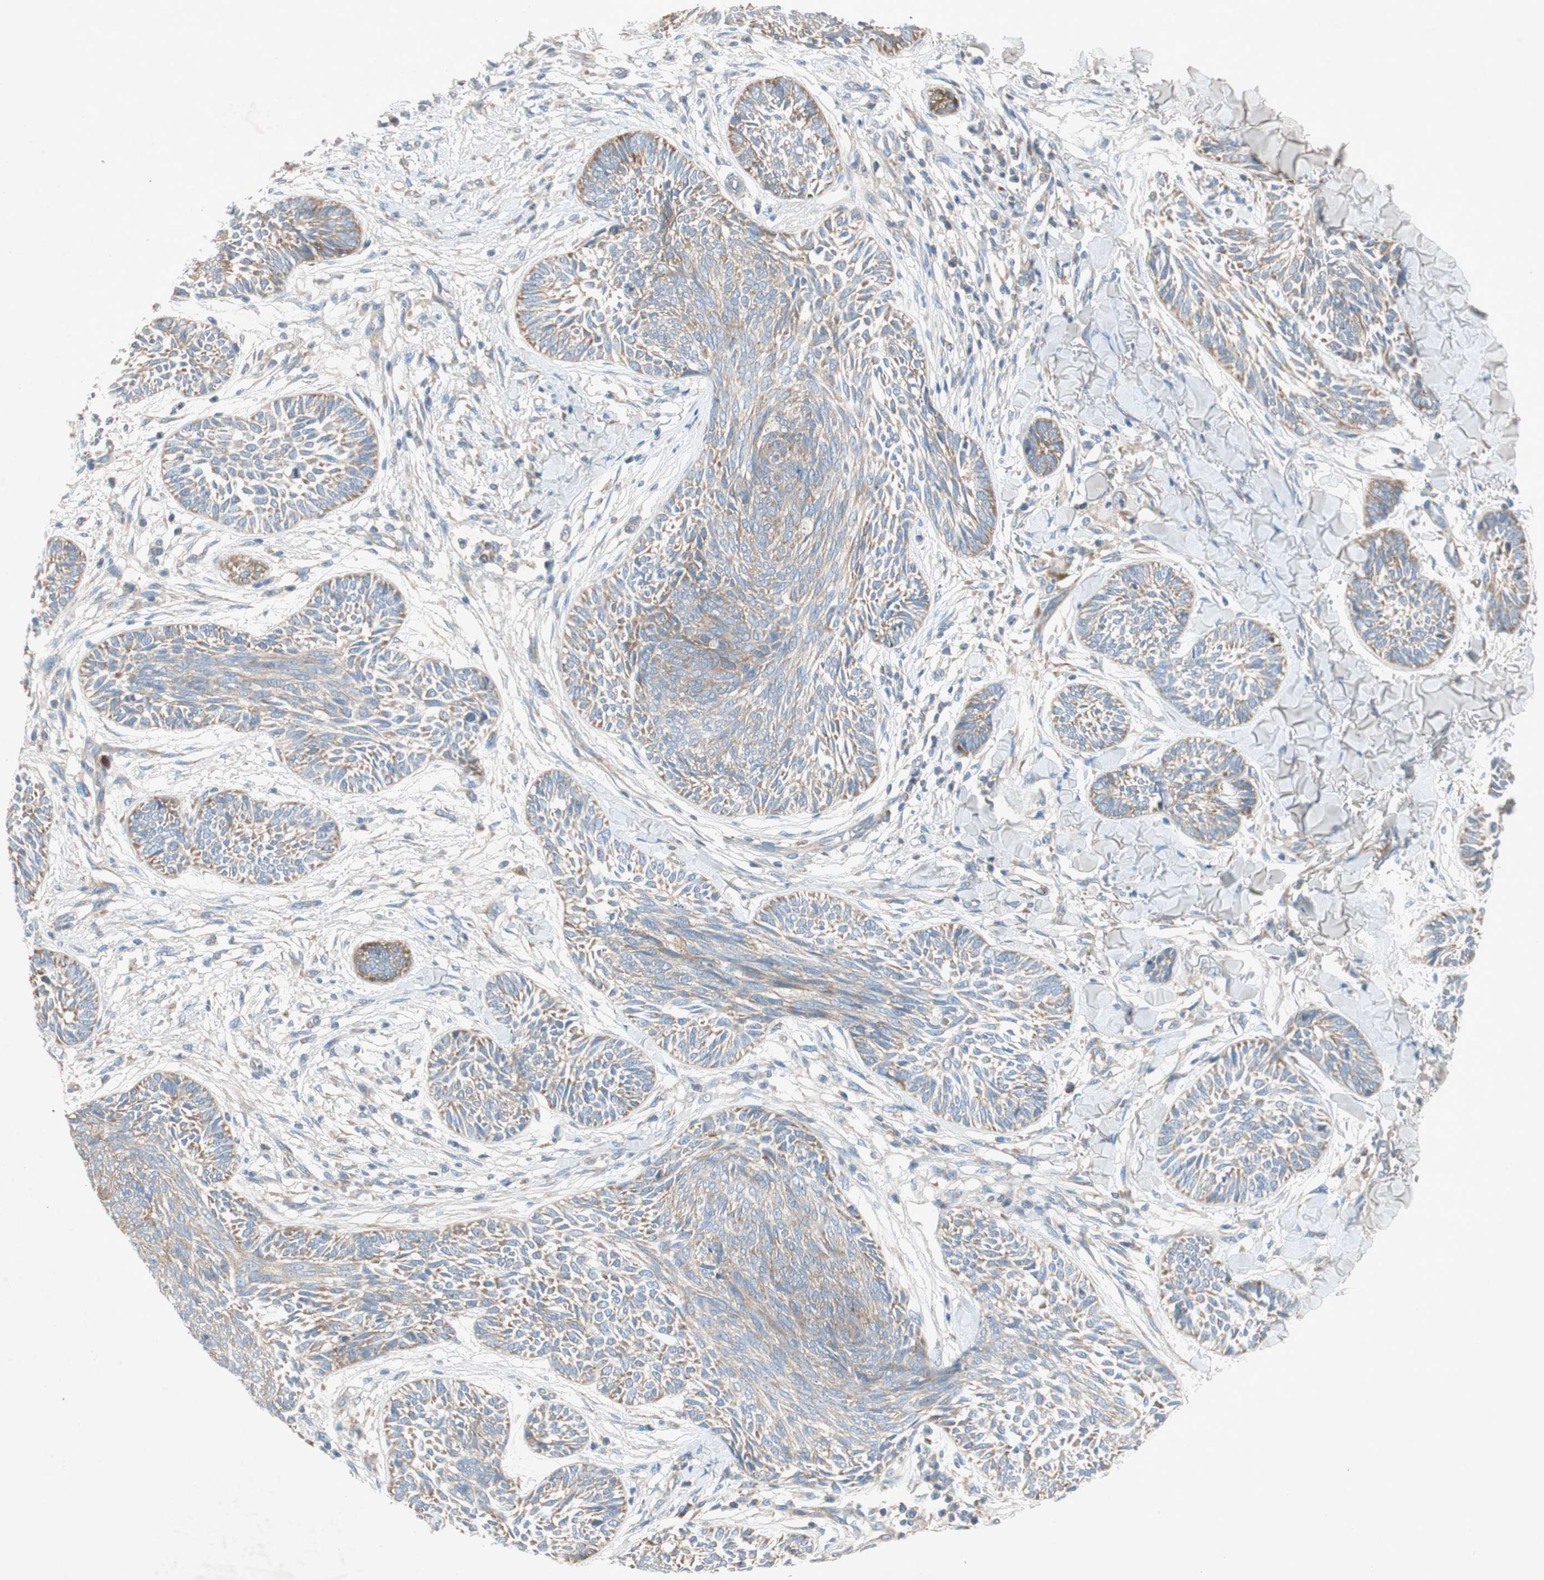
{"staining": {"intensity": "moderate", "quantity": ">75%", "location": "cytoplasmic/membranous"}, "tissue": "skin cancer", "cell_type": "Tumor cells", "image_type": "cancer", "snomed": [{"axis": "morphology", "description": "Papilloma, NOS"}, {"axis": "morphology", "description": "Basal cell carcinoma"}, {"axis": "topography", "description": "Skin"}], "caption": "High-magnification brightfield microscopy of skin papilloma stained with DAB (brown) and counterstained with hematoxylin (blue). tumor cells exhibit moderate cytoplasmic/membranous positivity is identified in about>75% of cells.", "gene": "RPL23", "patient": {"sex": "male", "age": 87}}